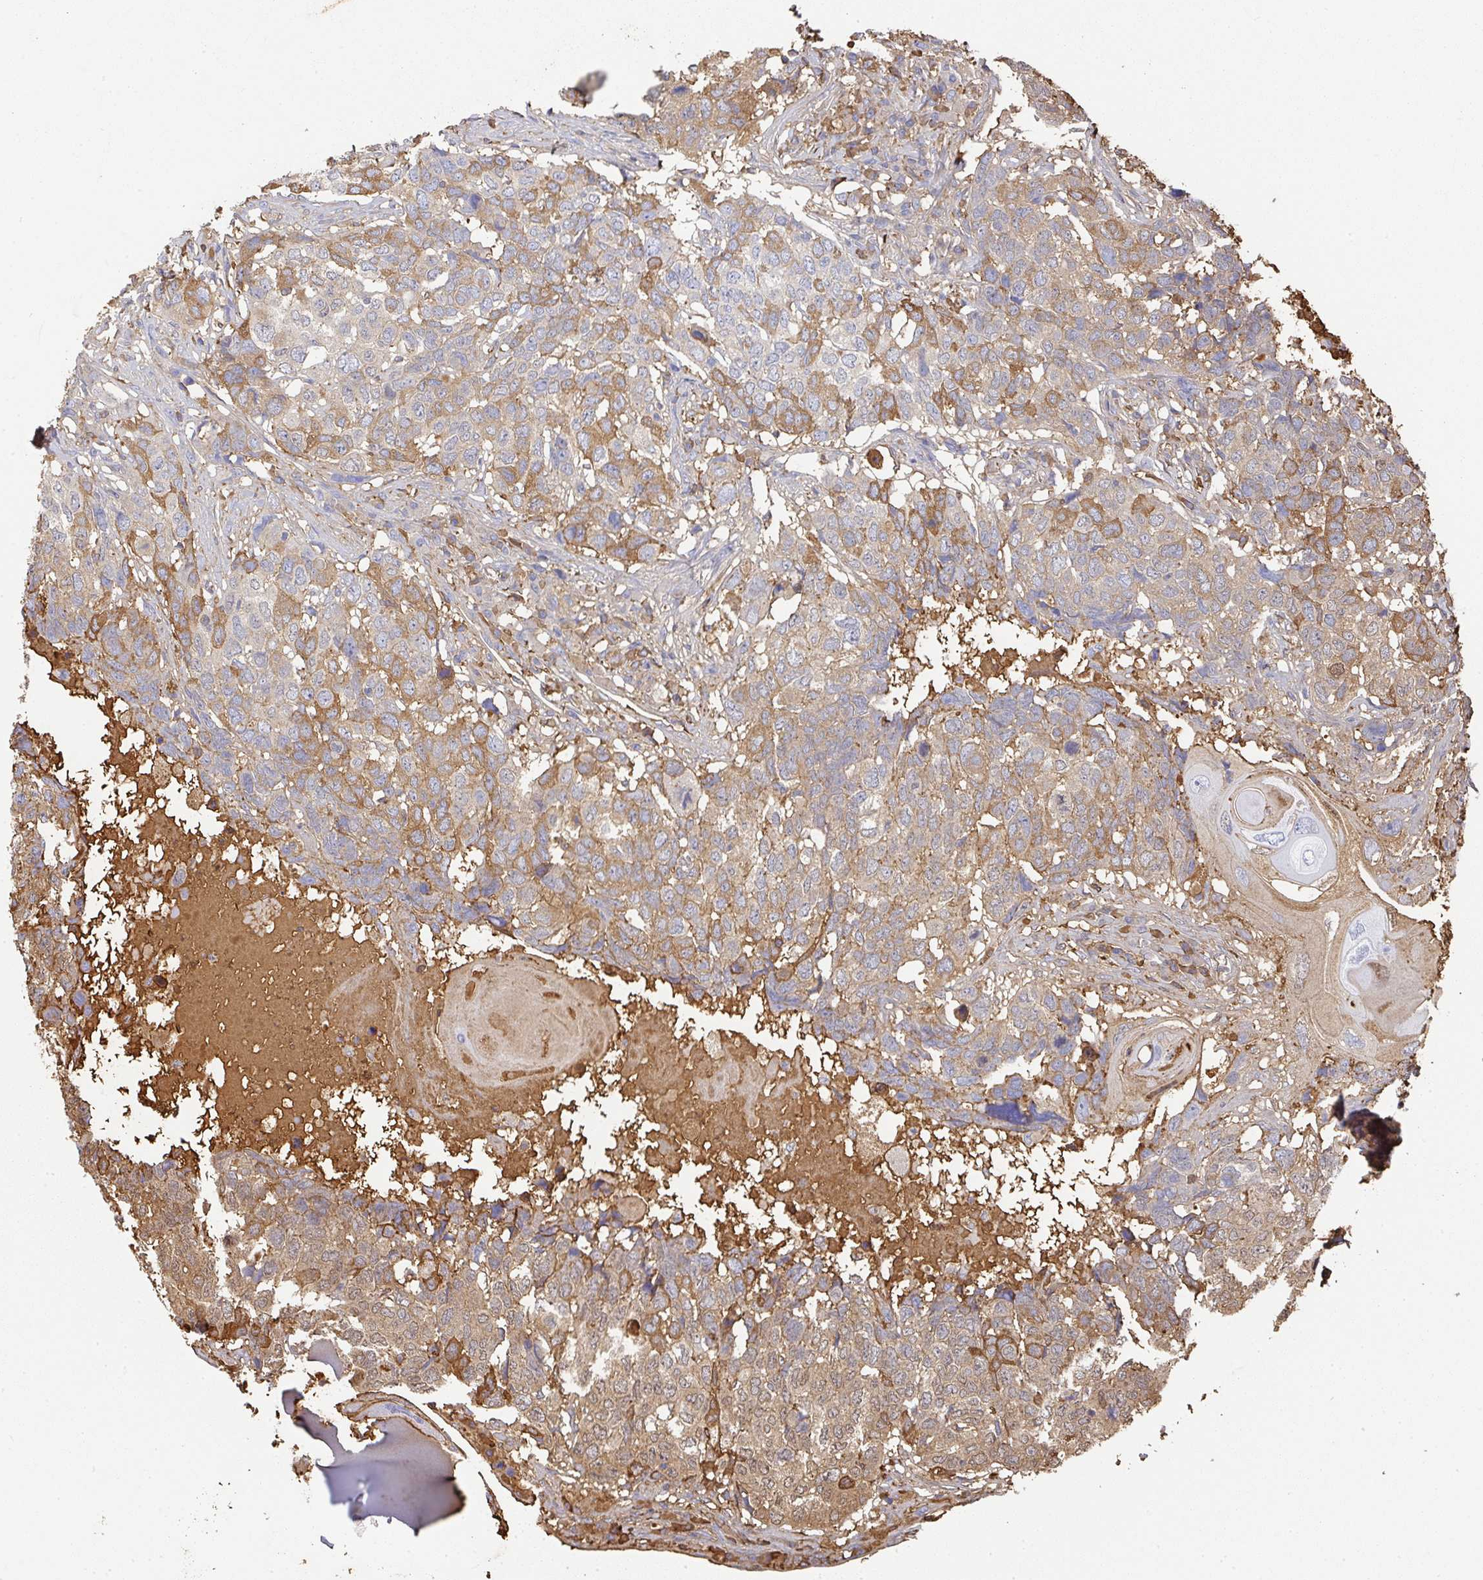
{"staining": {"intensity": "weak", "quantity": "25%-75%", "location": "cytoplasmic/membranous,nuclear"}, "tissue": "head and neck cancer", "cell_type": "Tumor cells", "image_type": "cancer", "snomed": [{"axis": "morphology", "description": "Squamous cell carcinoma, NOS"}, {"axis": "topography", "description": "Head-Neck"}], "caption": "This is an image of immunohistochemistry (IHC) staining of head and neck cancer (squamous cell carcinoma), which shows weak positivity in the cytoplasmic/membranous and nuclear of tumor cells.", "gene": "ALB", "patient": {"sex": "male", "age": 66}}